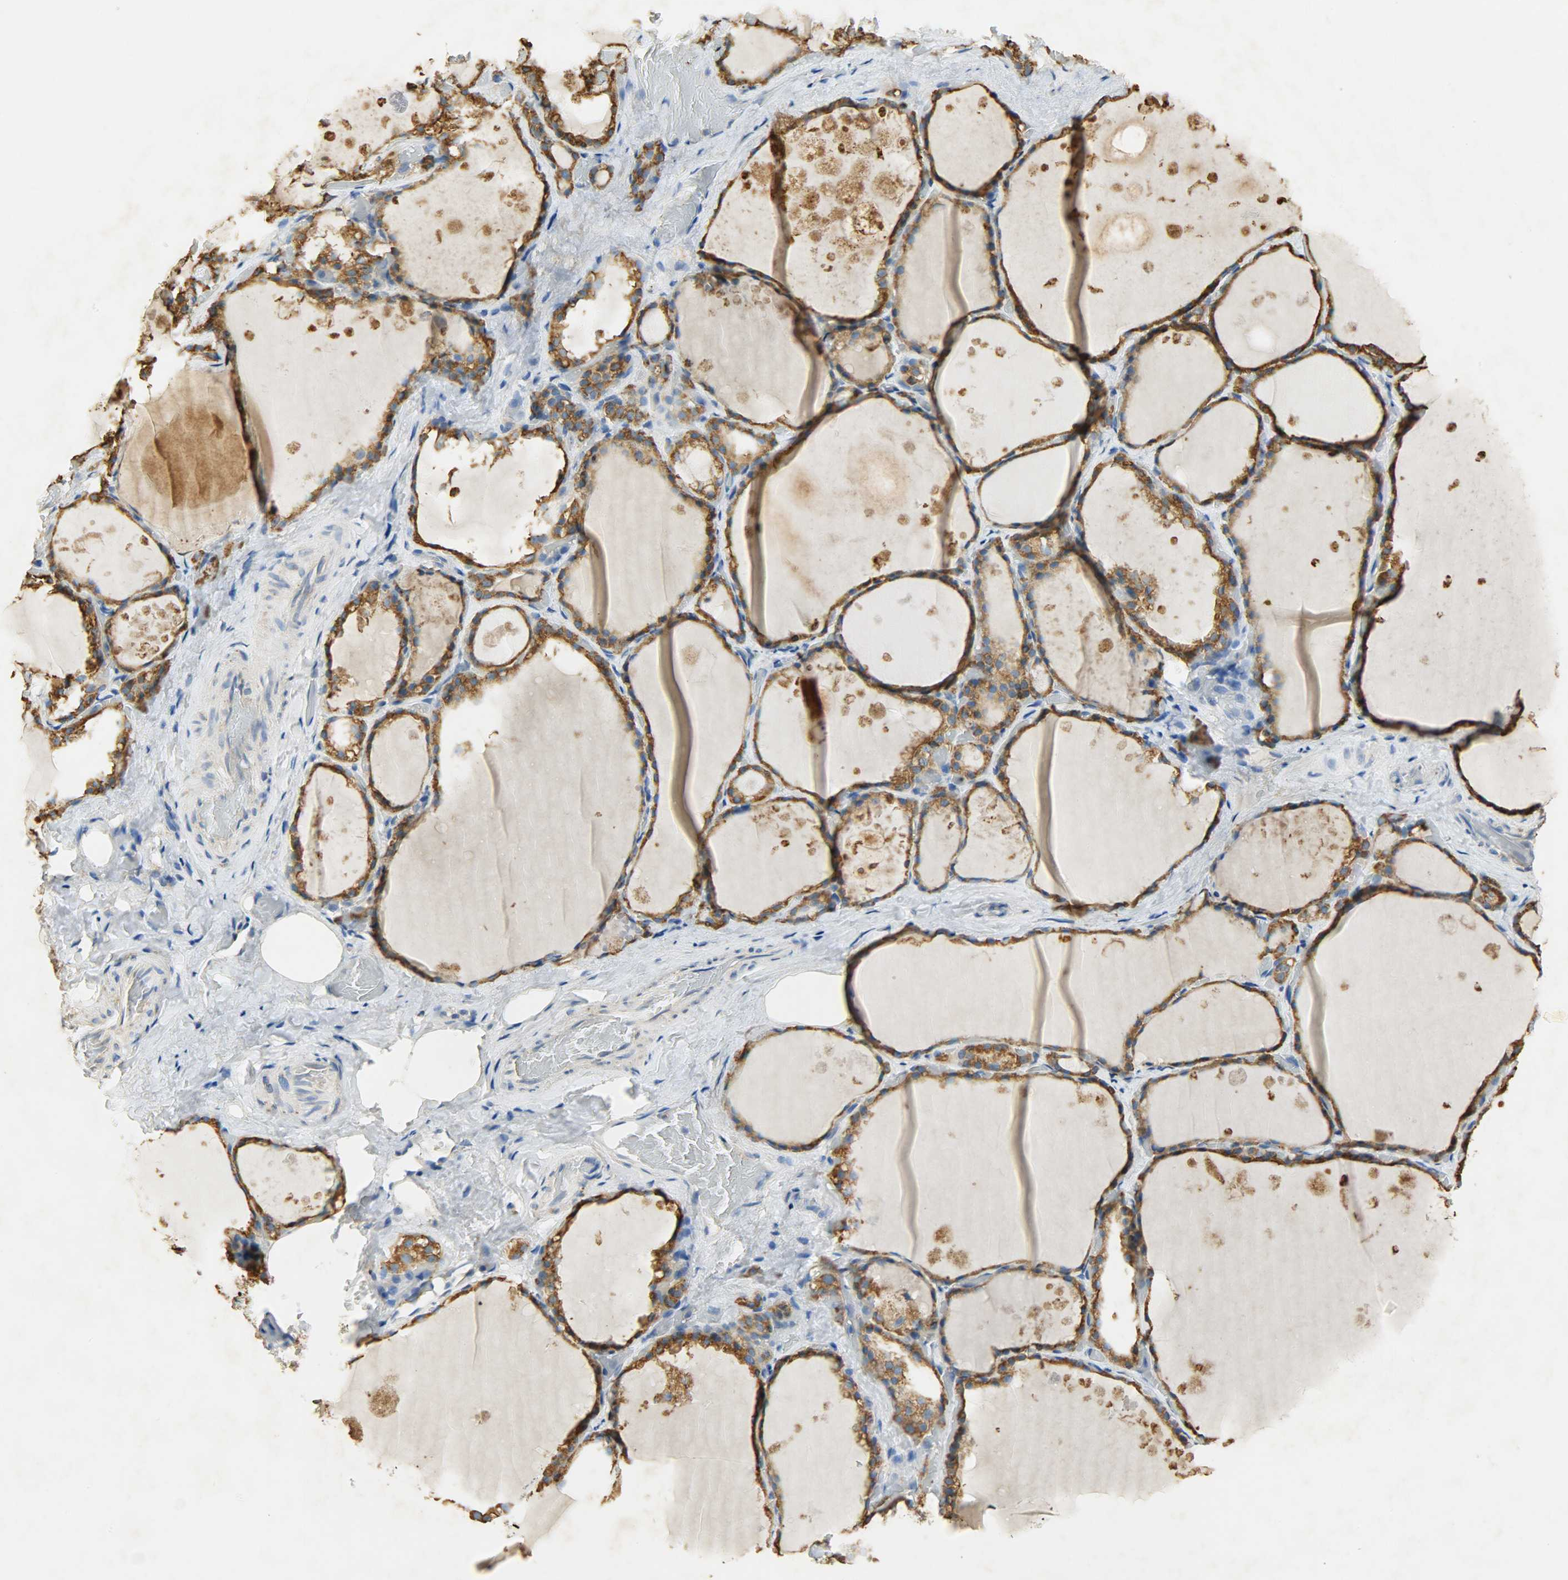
{"staining": {"intensity": "strong", "quantity": ">75%", "location": "cytoplasmic/membranous"}, "tissue": "thyroid gland", "cell_type": "Glandular cells", "image_type": "normal", "snomed": [{"axis": "morphology", "description": "Normal tissue, NOS"}, {"axis": "topography", "description": "Thyroid gland"}], "caption": "A brown stain shows strong cytoplasmic/membranous staining of a protein in glandular cells of unremarkable human thyroid gland. (IHC, brightfield microscopy, high magnification).", "gene": "HSPA5", "patient": {"sex": "male", "age": 61}}